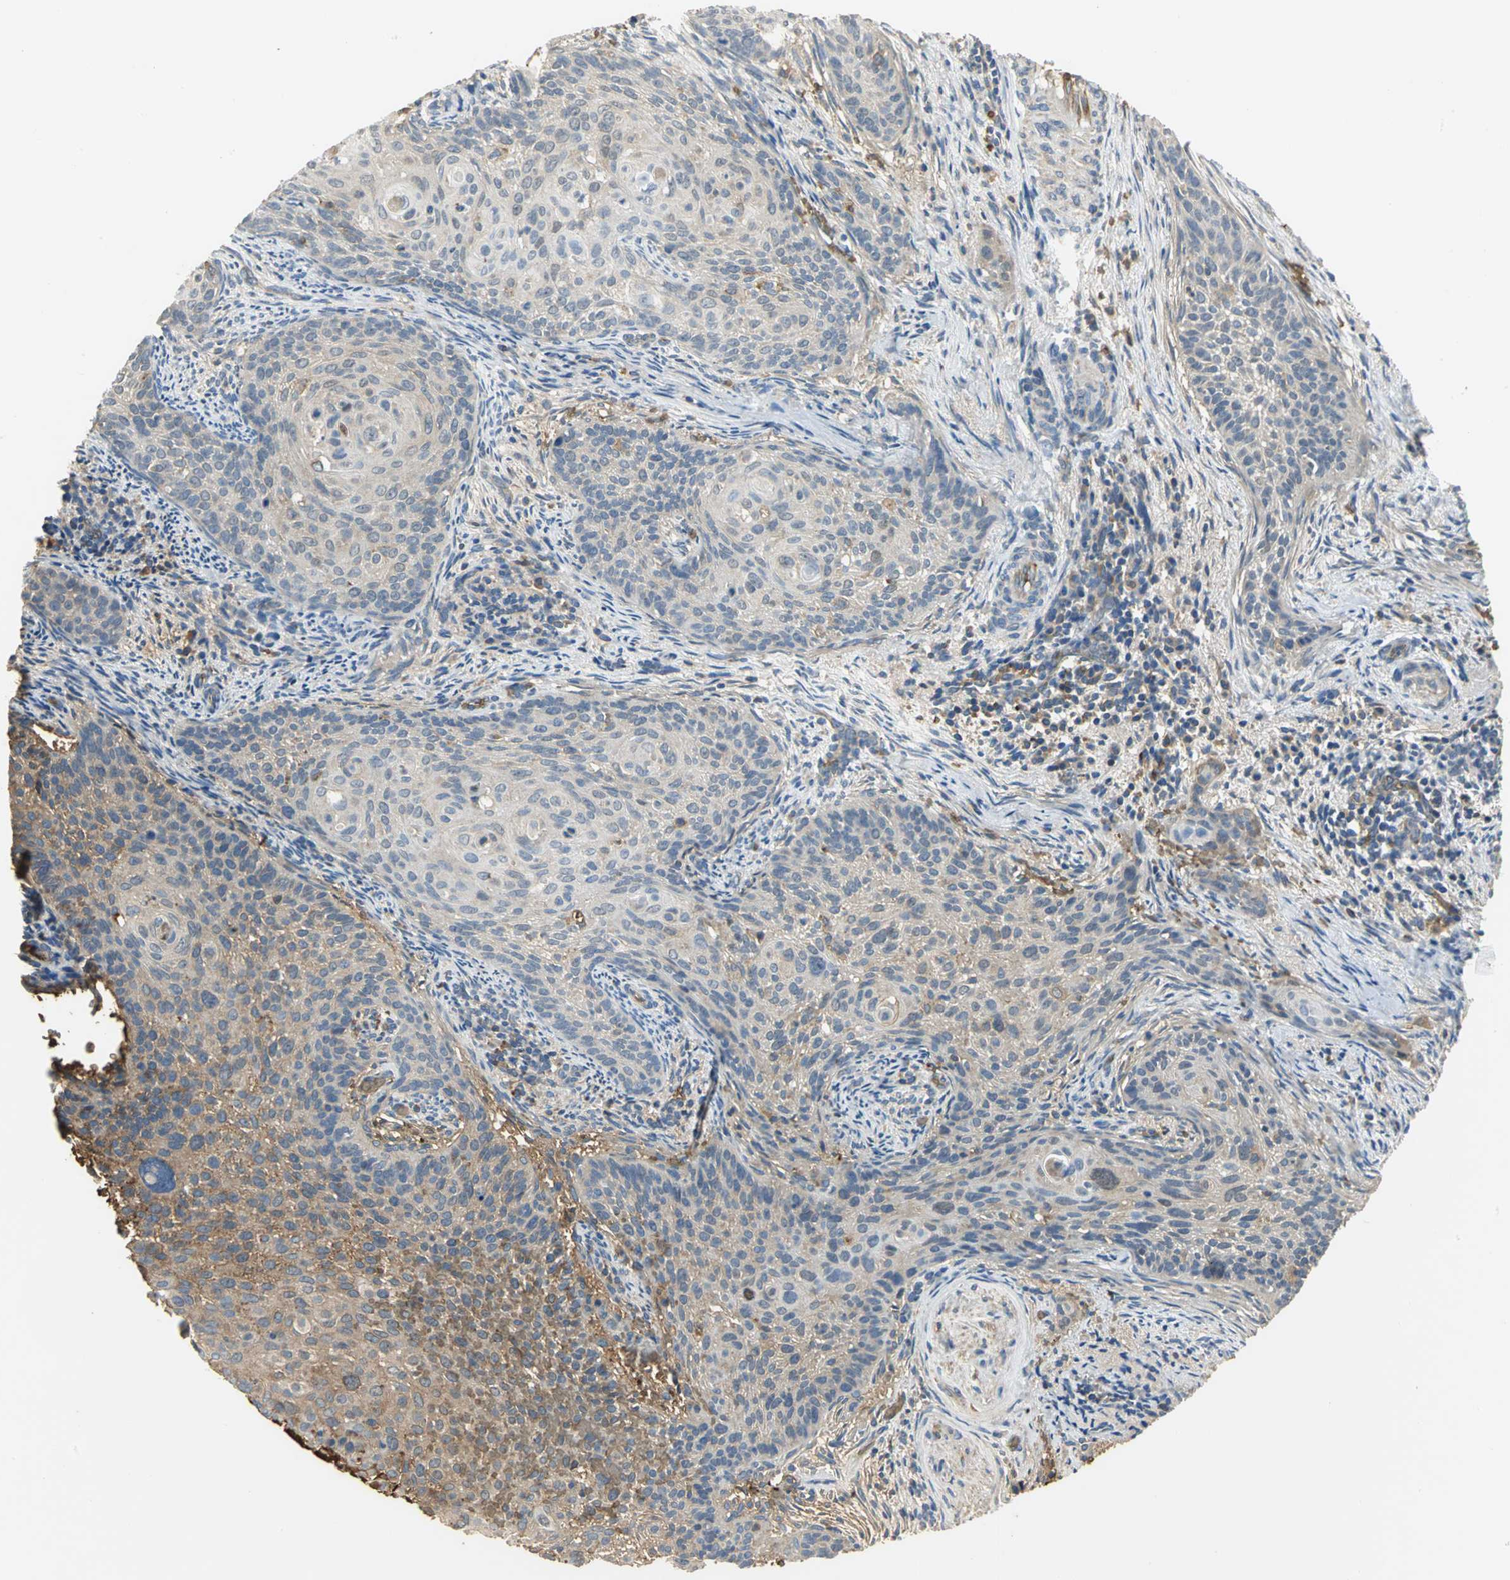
{"staining": {"intensity": "moderate", "quantity": "25%-75%", "location": "cytoplasmic/membranous"}, "tissue": "cervical cancer", "cell_type": "Tumor cells", "image_type": "cancer", "snomed": [{"axis": "morphology", "description": "Squamous cell carcinoma, NOS"}, {"axis": "topography", "description": "Cervix"}], "caption": "The immunohistochemical stain labels moderate cytoplasmic/membranous expression in tumor cells of cervical cancer tissue.", "gene": "TREM1", "patient": {"sex": "female", "age": 33}}